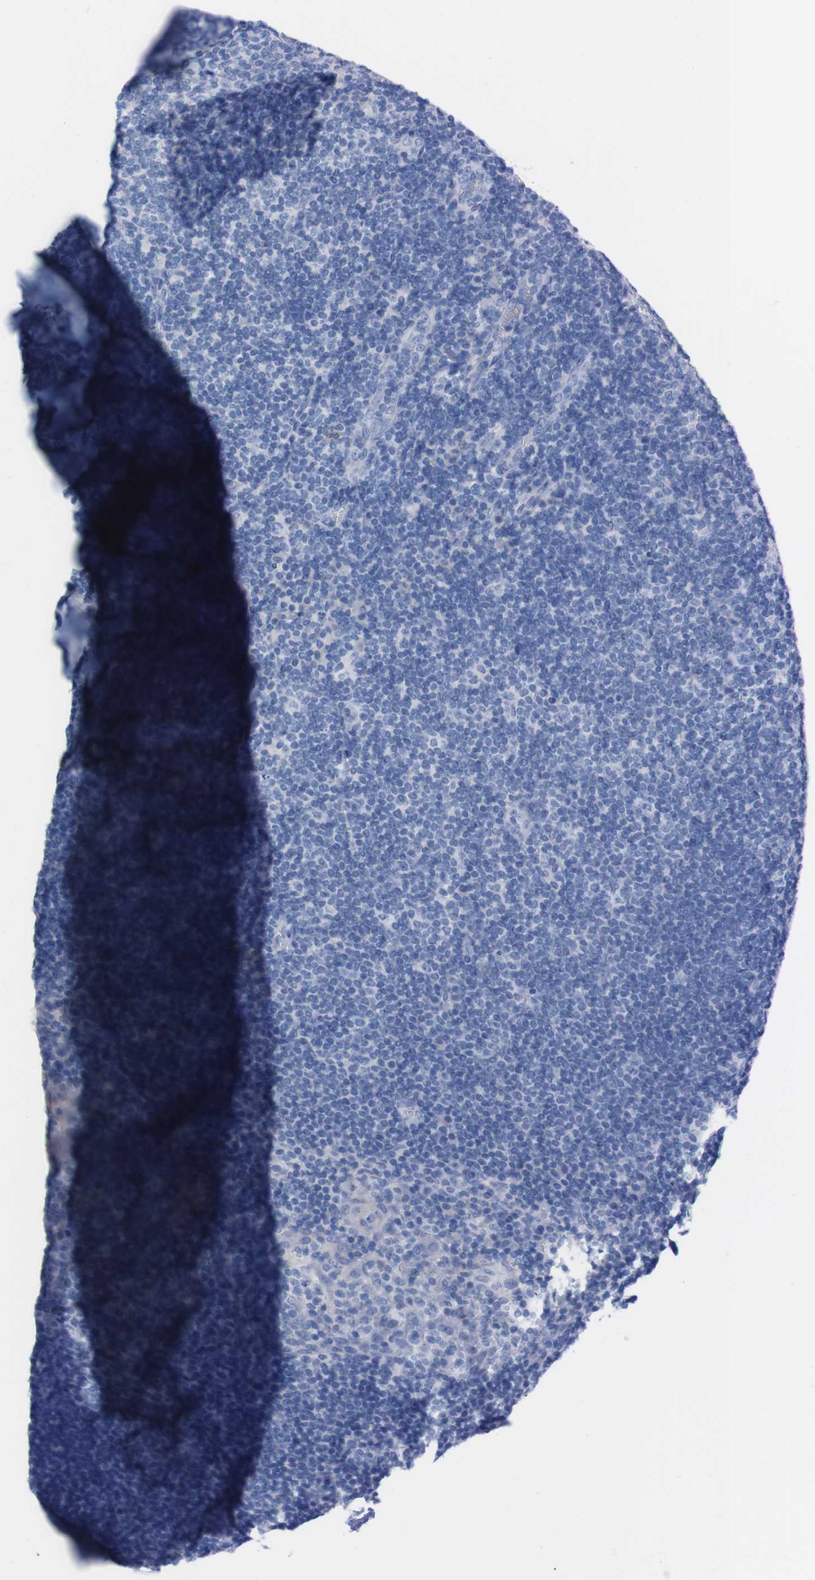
{"staining": {"intensity": "negative", "quantity": "none", "location": "none"}, "tissue": "tonsil", "cell_type": "Germinal center cells", "image_type": "normal", "snomed": [{"axis": "morphology", "description": "Normal tissue, NOS"}, {"axis": "topography", "description": "Tonsil"}], "caption": "The immunohistochemistry histopathology image has no significant expression in germinal center cells of tonsil.", "gene": "TMEM243", "patient": {"sex": "male", "age": 37}}